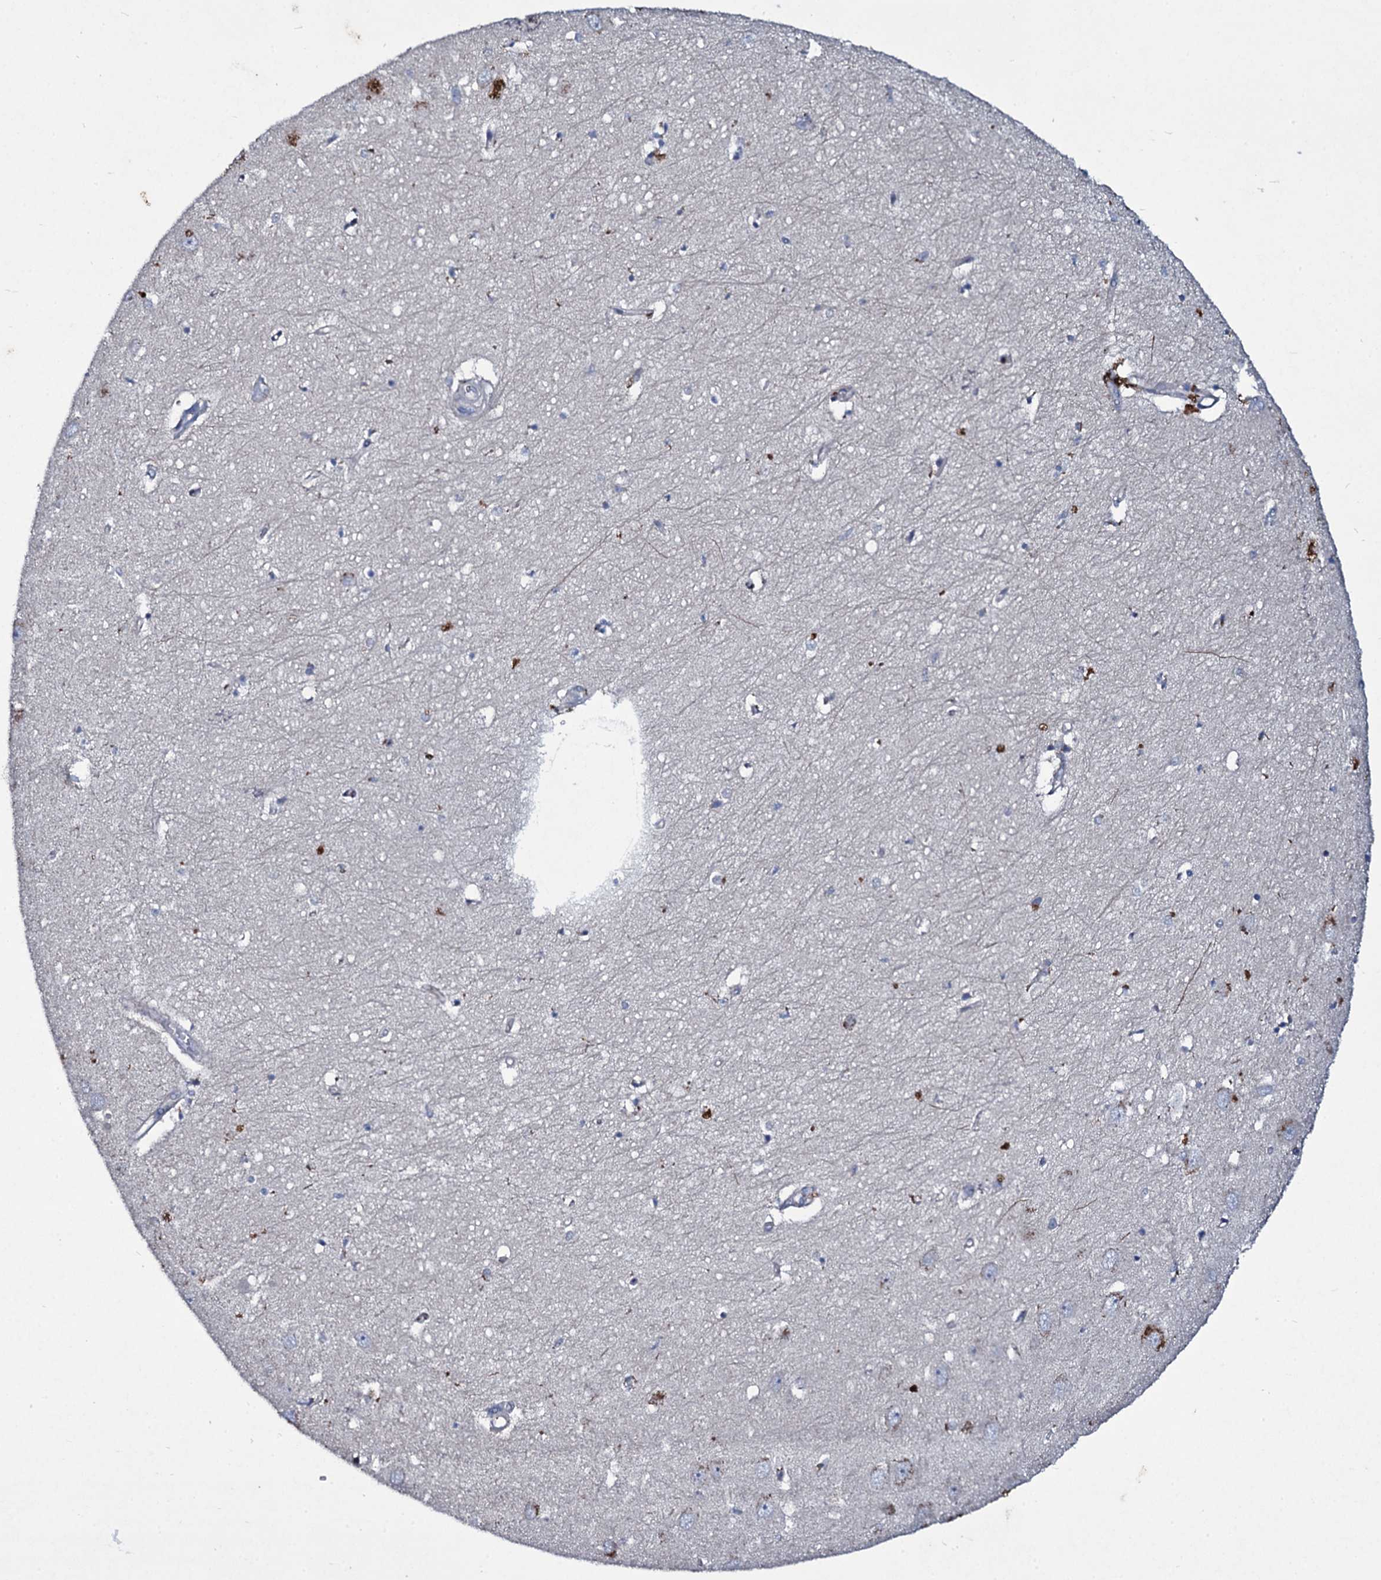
{"staining": {"intensity": "moderate", "quantity": "<25%", "location": "cytoplasmic/membranous"}, "tissue": "hippocampus", "cell_type": "Glial cells", "image_type": "normal", "snomed": [{"axis": "morphology", "description": "Normal tissue, NOS"}, {"axis": "topography", "description": "Hippocampus"}], "caption": "IHC (DAB) staining of unremarkable human hippocampus displays moderate cytoplasmic/membranous protein positivity in approximately <25% of glial cells.", "gene": "TPGS2", "patient": {"sex": "female", "age": 64}}